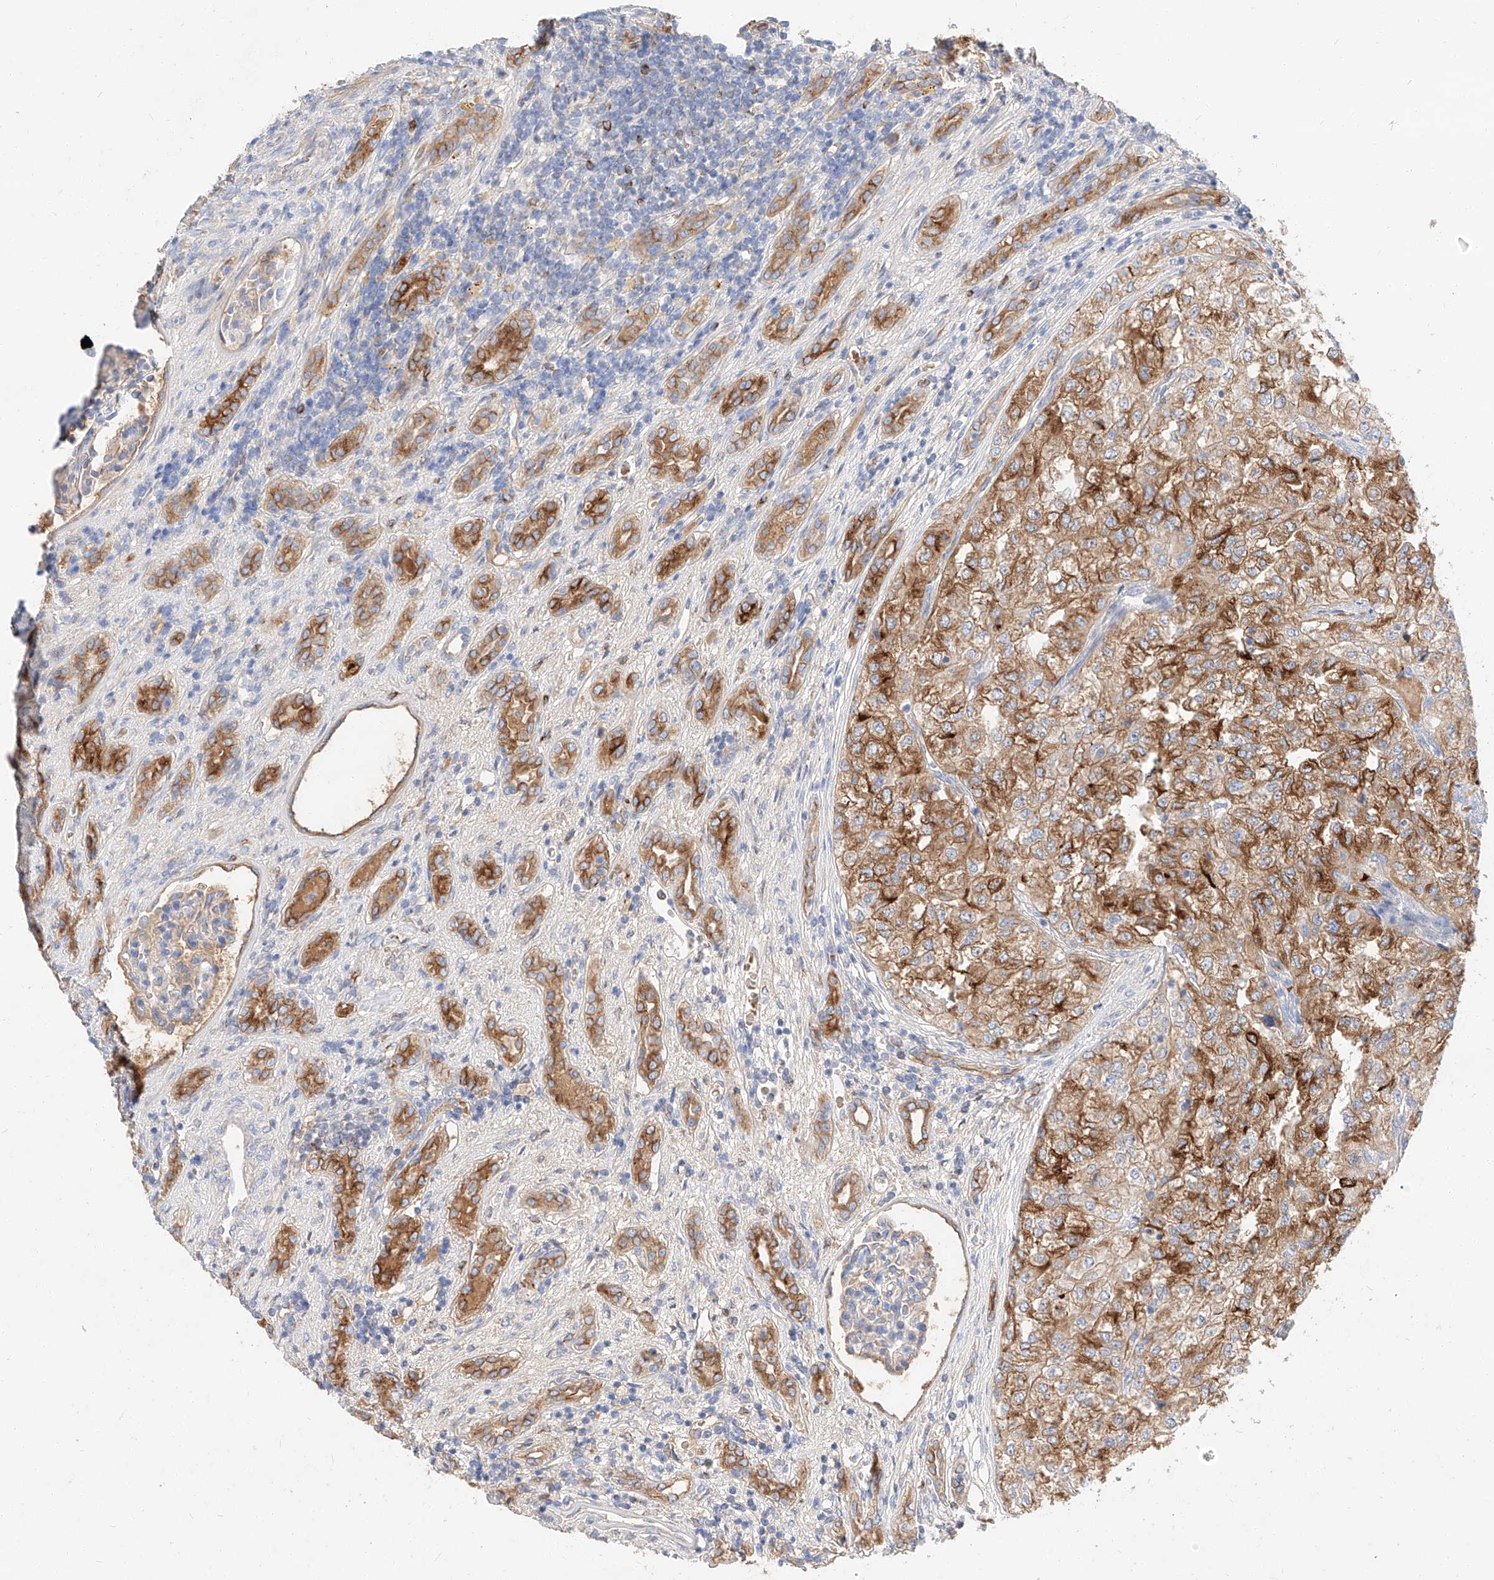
{"staining": {"intensity": "moderate", "quantity": ">75%", "location": "cytoplasmic/membranous"}, "tissue": "renal cancer", "cell_type": "Tumor cells", "image_type": "cancer", "snomed": [{"axis": "morphology", "description": "Adenocarcinoma, NOS"}, {"axis": "topography", "description": "Kidney"}], "caption": "Renal cancer (adenocarcinoma) tissue reveals moderate cytoplasmic/membranous positivity in approximately >75% of tumor cells Using DAB (brown) and hematoxylin (blue) stains, captured at high magnification using brightfield microscopy.", "gene": "MAP7", "patient": {"sex": "female", "age": 54}}